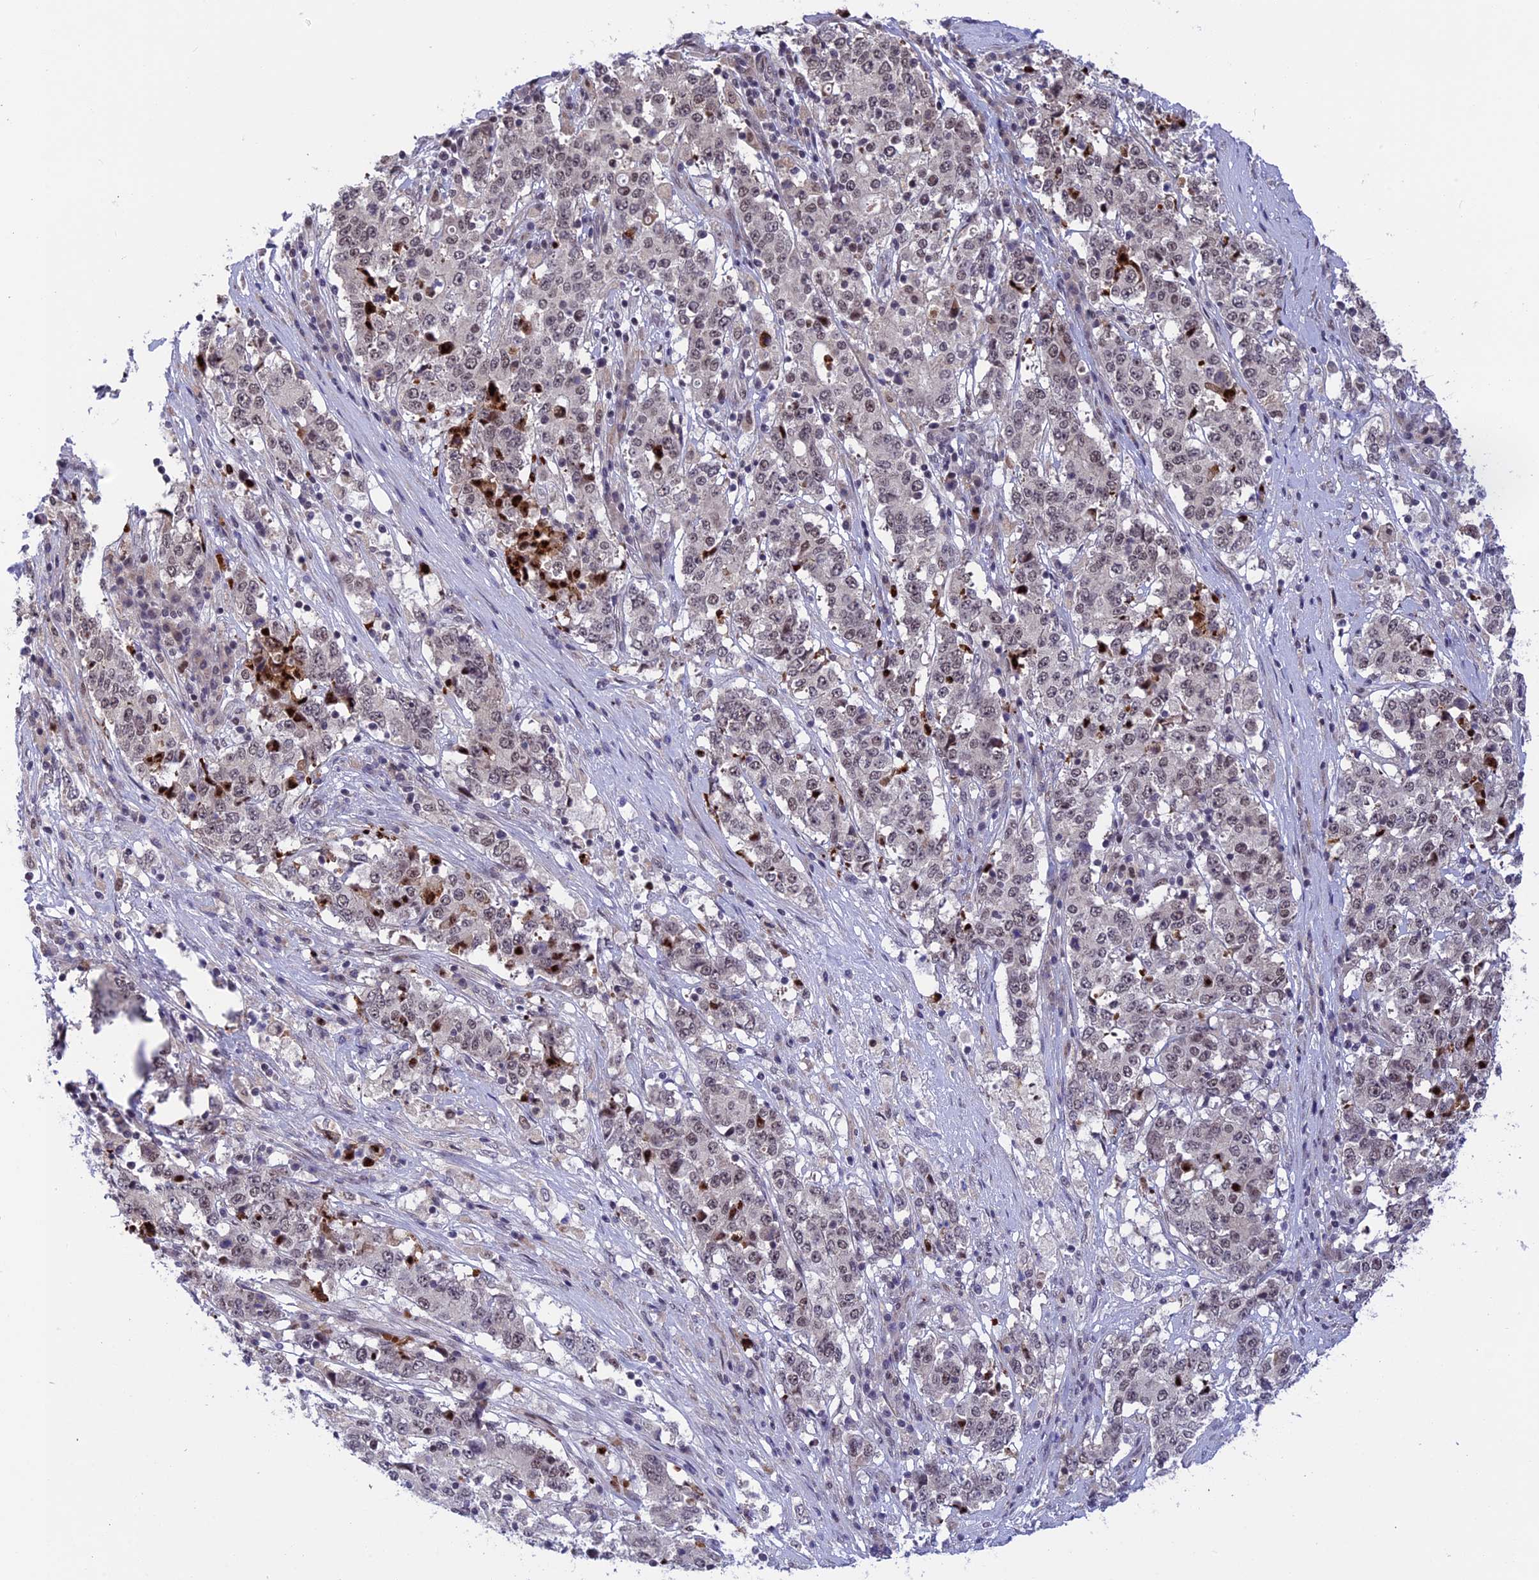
{"staining": {"intensity": "weak", "quantity": "25%-75%", "location": "nuclear"}, "tissue": "stomach cancer", "cell_type": "Tumor cells", "image_type": "cancer", "snomed": [{"axis": "morphology", "description": "Adenocarcinoma, NOS"}, {"axis": "topography", "description": "Stomach"}], "caption": "IHC histopathology image of stomach cancer stained for a protein (brown), which exhibits low levels of weak nuclear positivity in about 25%-75% of tumor cells.", "gene": "POLR2C", "patient": {"sex": "male", "age": 59}}